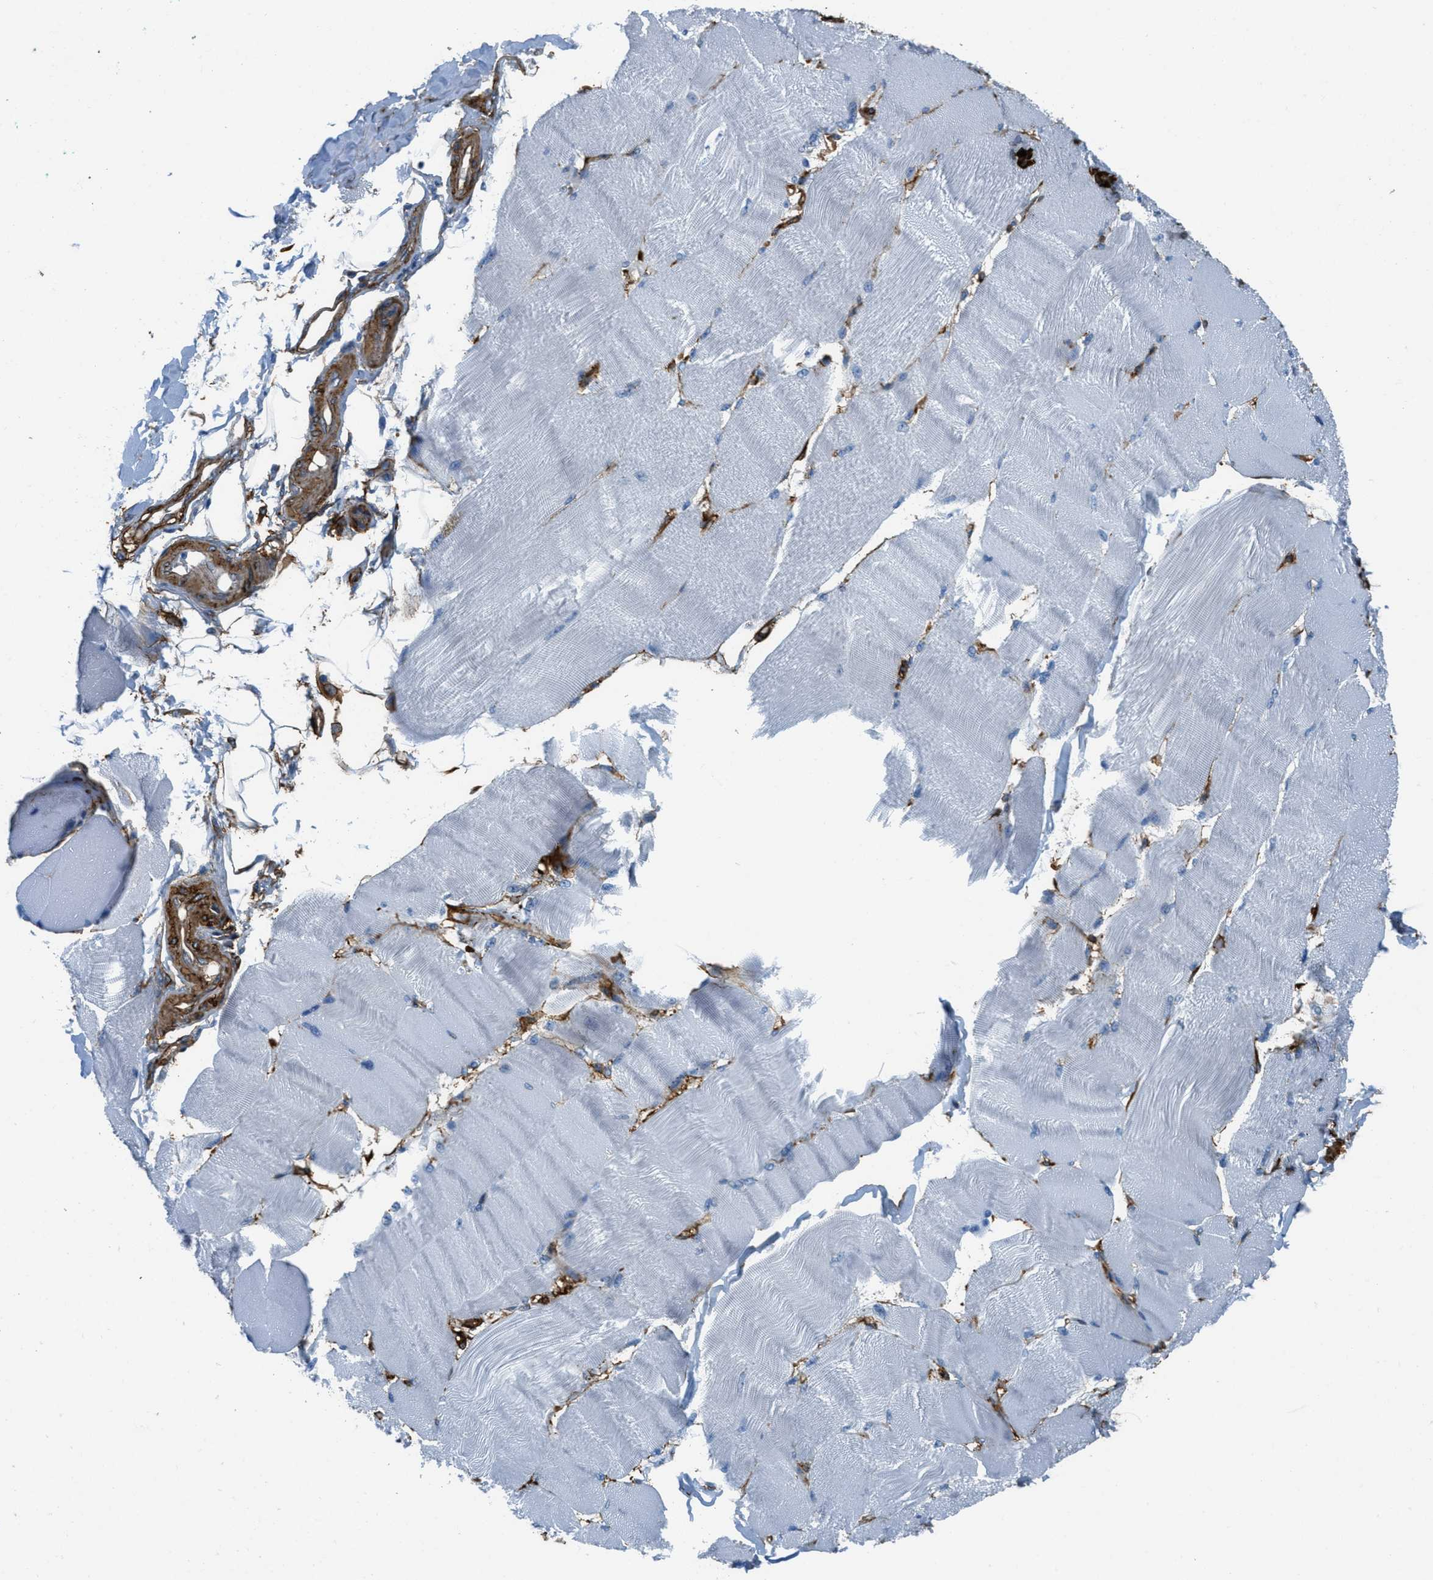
{"staining": {"intensity": "negative", "quantity": "none", "location": "none"}, "tissue": "skeletal muscle", "cell_type": "Myocytes", "image_type": "normal", "snomed": [{"axis": "morphology", "description": "Normal tissue, NOS"}, {"axis": "topography", "description": "Skin"}, {"axis": "topography", "description": "Skeletal muscle"}], "caption": "Myocytes show no significant positivity in normal skeletal muscle. (Stains: DAB immunohistochemistry (IHC) with hematoxylin counter stain, Microscopy: brightfield microscopy at high magnification).", "gene": "CALD1", "patient": {"sex": "male", "age": 83}}